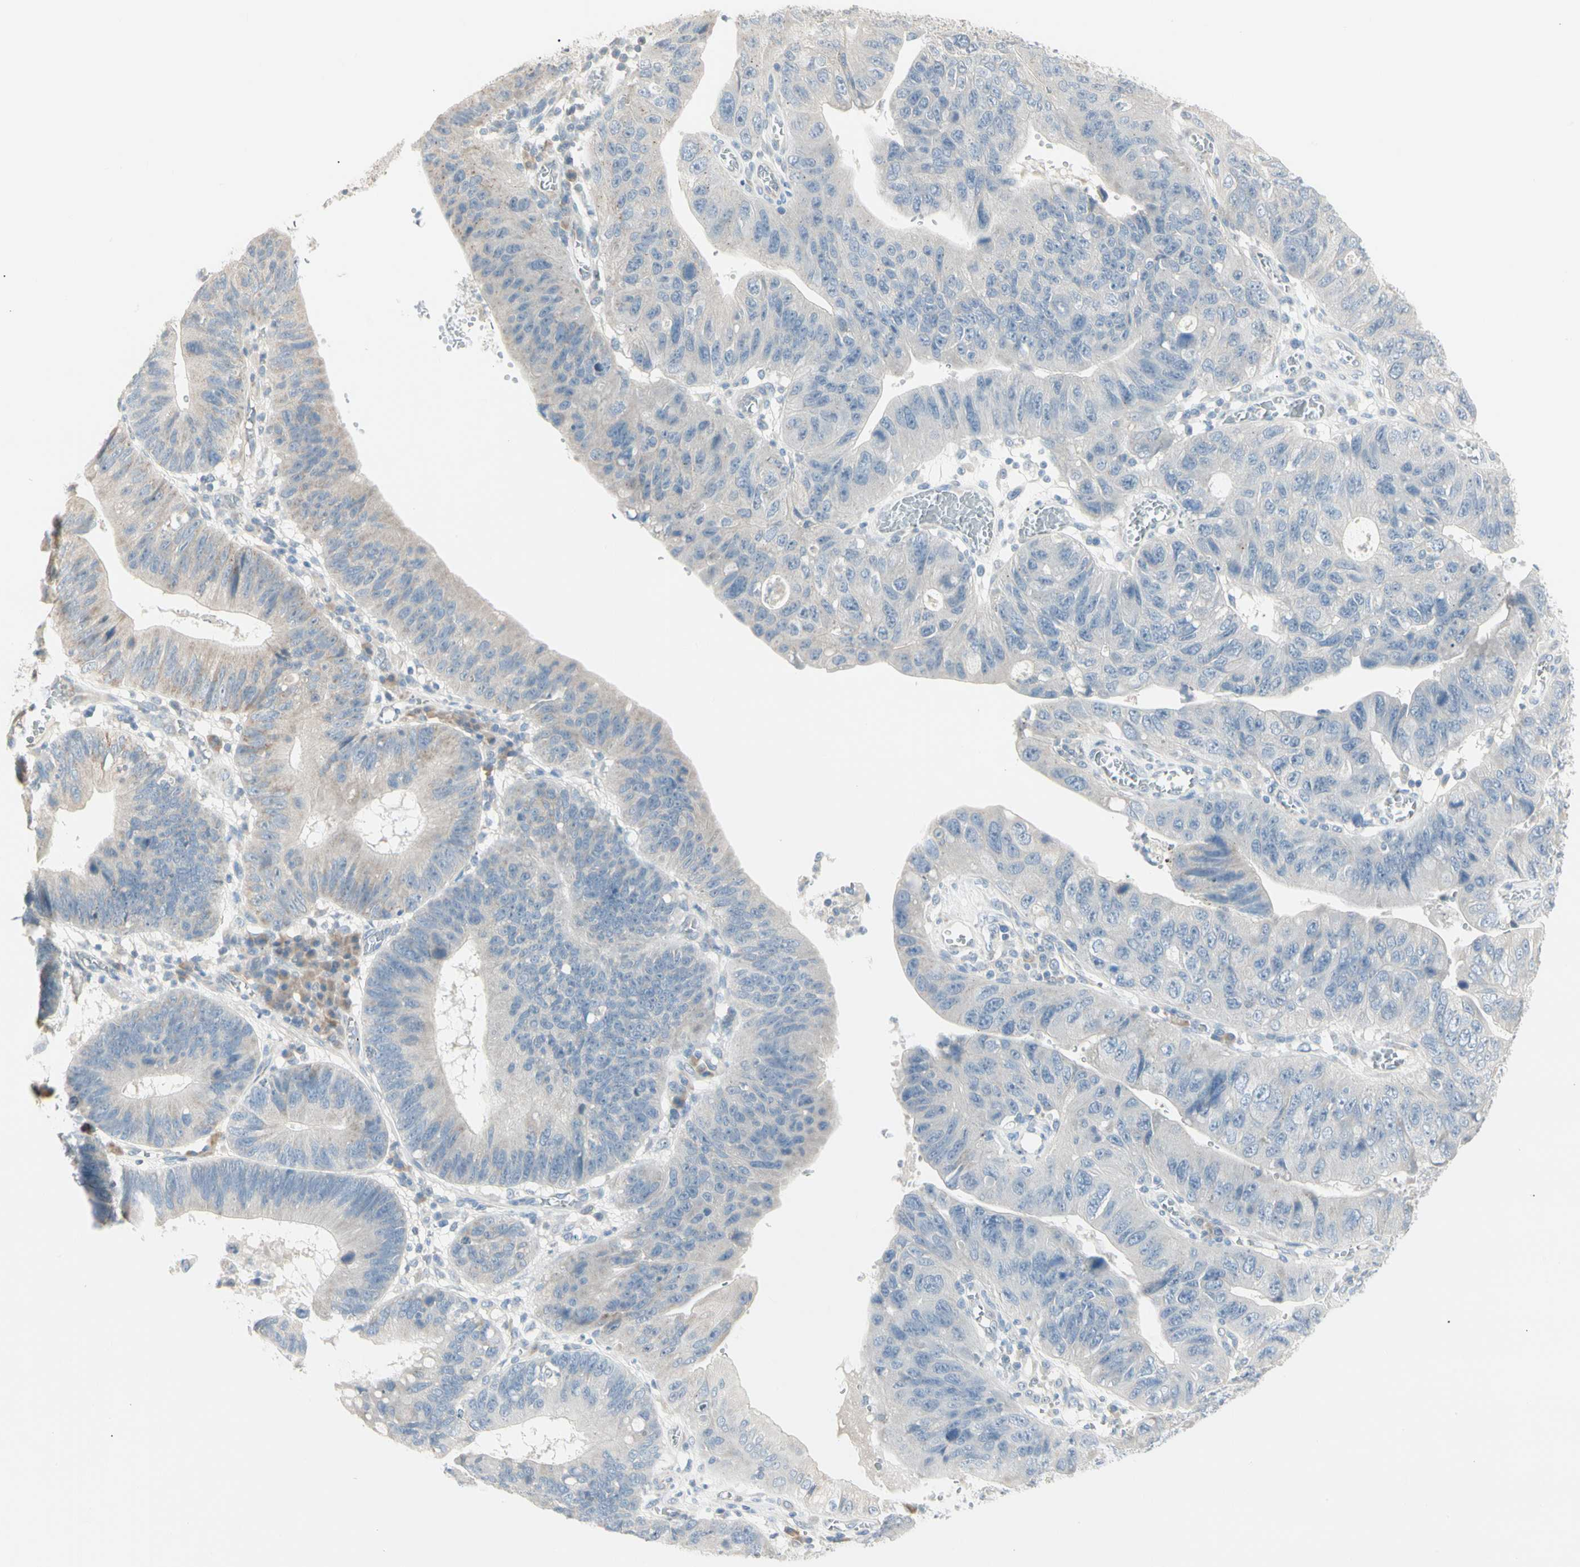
{"staining": {"intensity": "moderate", "quantity": "25%-75%", "location": "cytoplasmic/membranous"}, "tissue": "stomach cancer", "cell_type": "Tumor cells", "image_type": "cancer", "snomed": [{"axis": "morphology", "description": "Adenocarcinoma, NOS"}, {"axis": "topography", "description": "Stomach"}], "caption": "This is a micrograph of immunohistochemistry (IHC) staining of stomach cancer, which shows moderate expression in the cytoplasmic/membranous of tumor cells.", "gene": "ALDH18A1", "patient": {"sex": "male", "age": 59}}